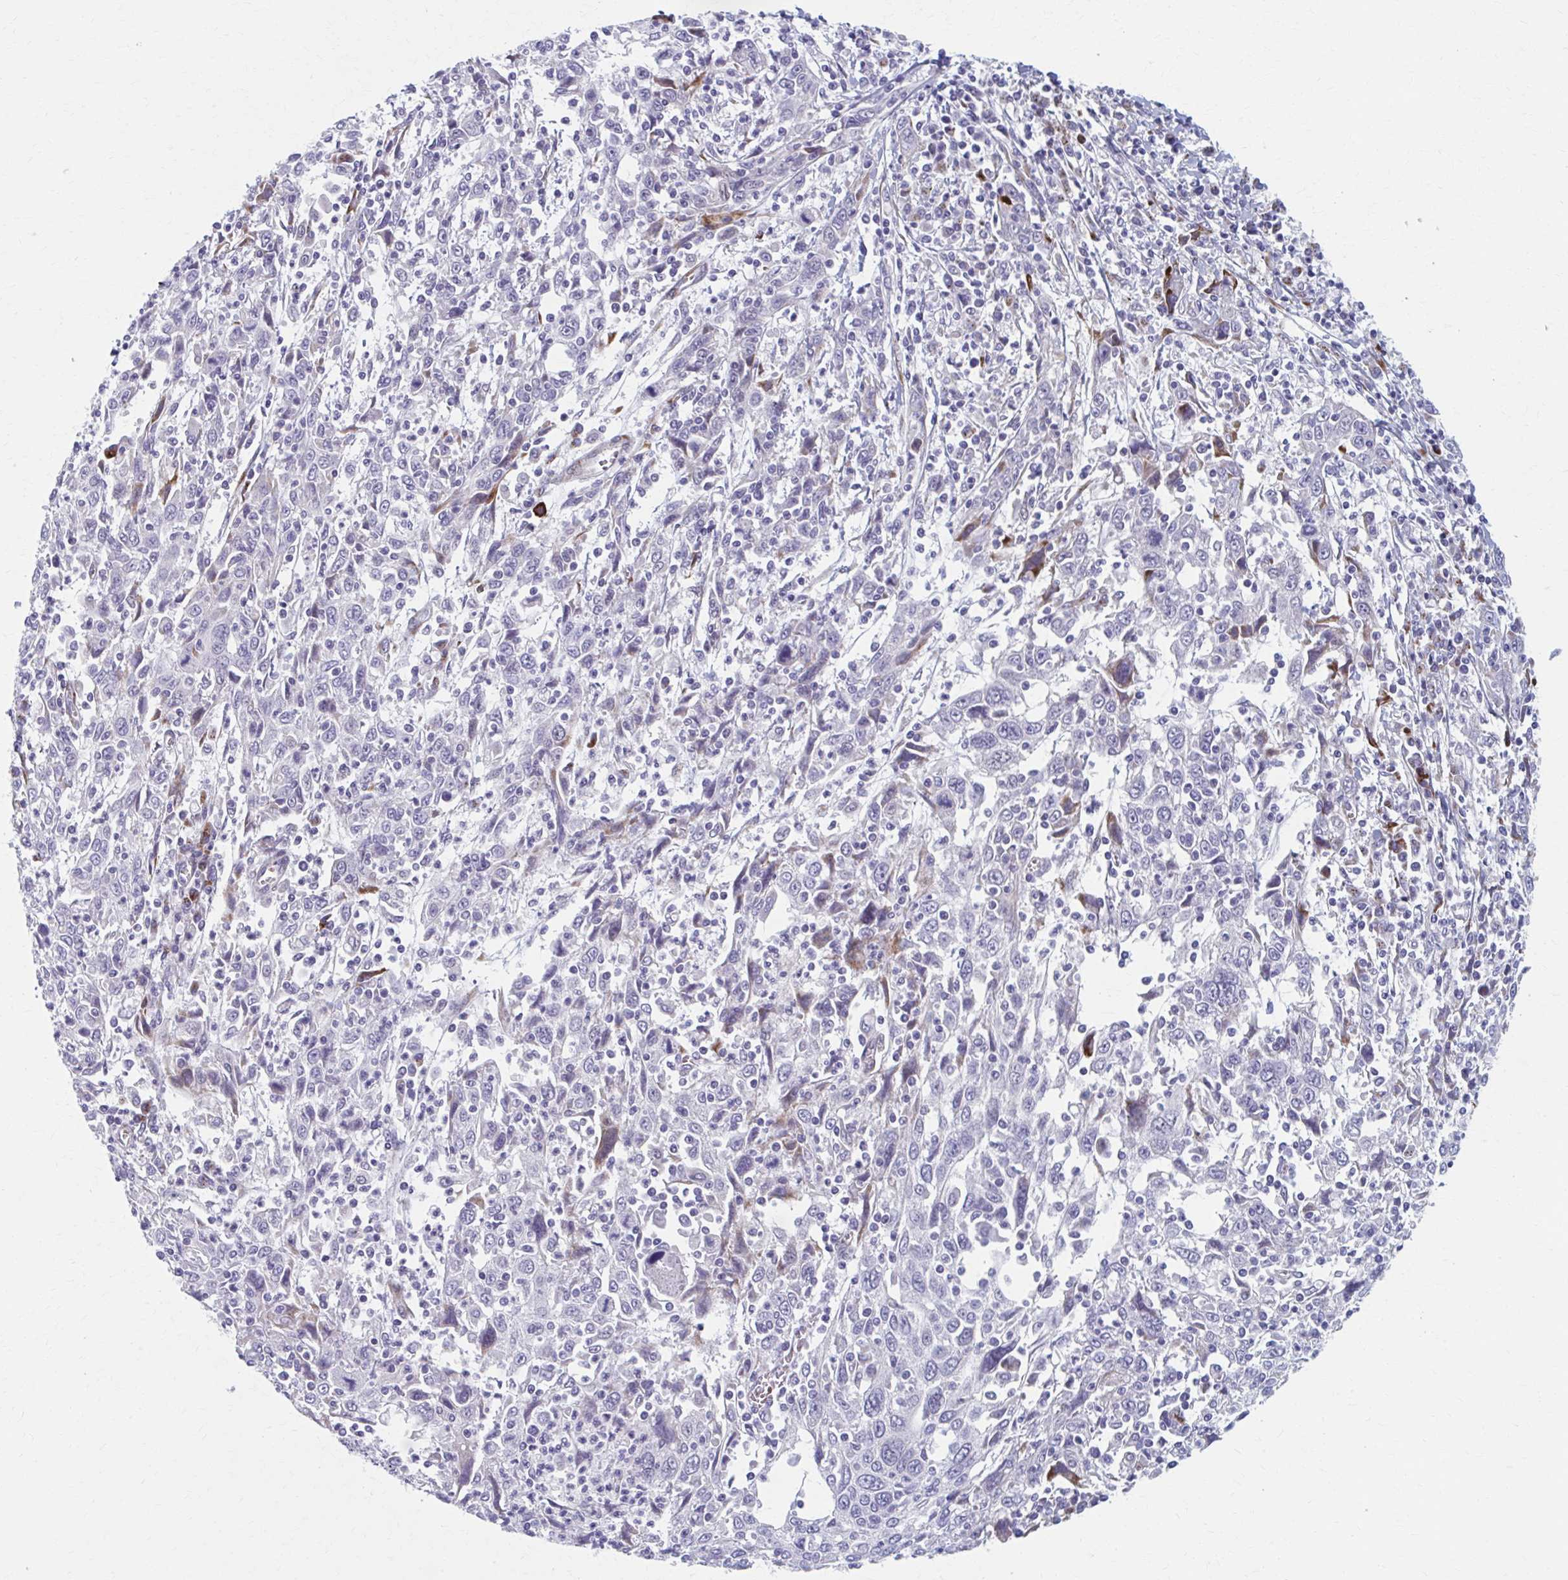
{"staining": {"intensity": "negative", "quantity": "none", "location": "none"}, "tissue": "cervical cancer", "cell_type": "Tumor cells", "image_type": "cancer", "snomed": [{"axis": "morphology", "description": "Squamous cell carcinoma, NOS"}, {"axis": "topography", "description": "Cervix"}], "caption": "The histopathology image shows no significant expression in tumor cells of cervical squamous cell carcinoma. Nuclei are stained in blue.", "gene": "OLFM2", "patient": {"sex": "female", "age": 46}}